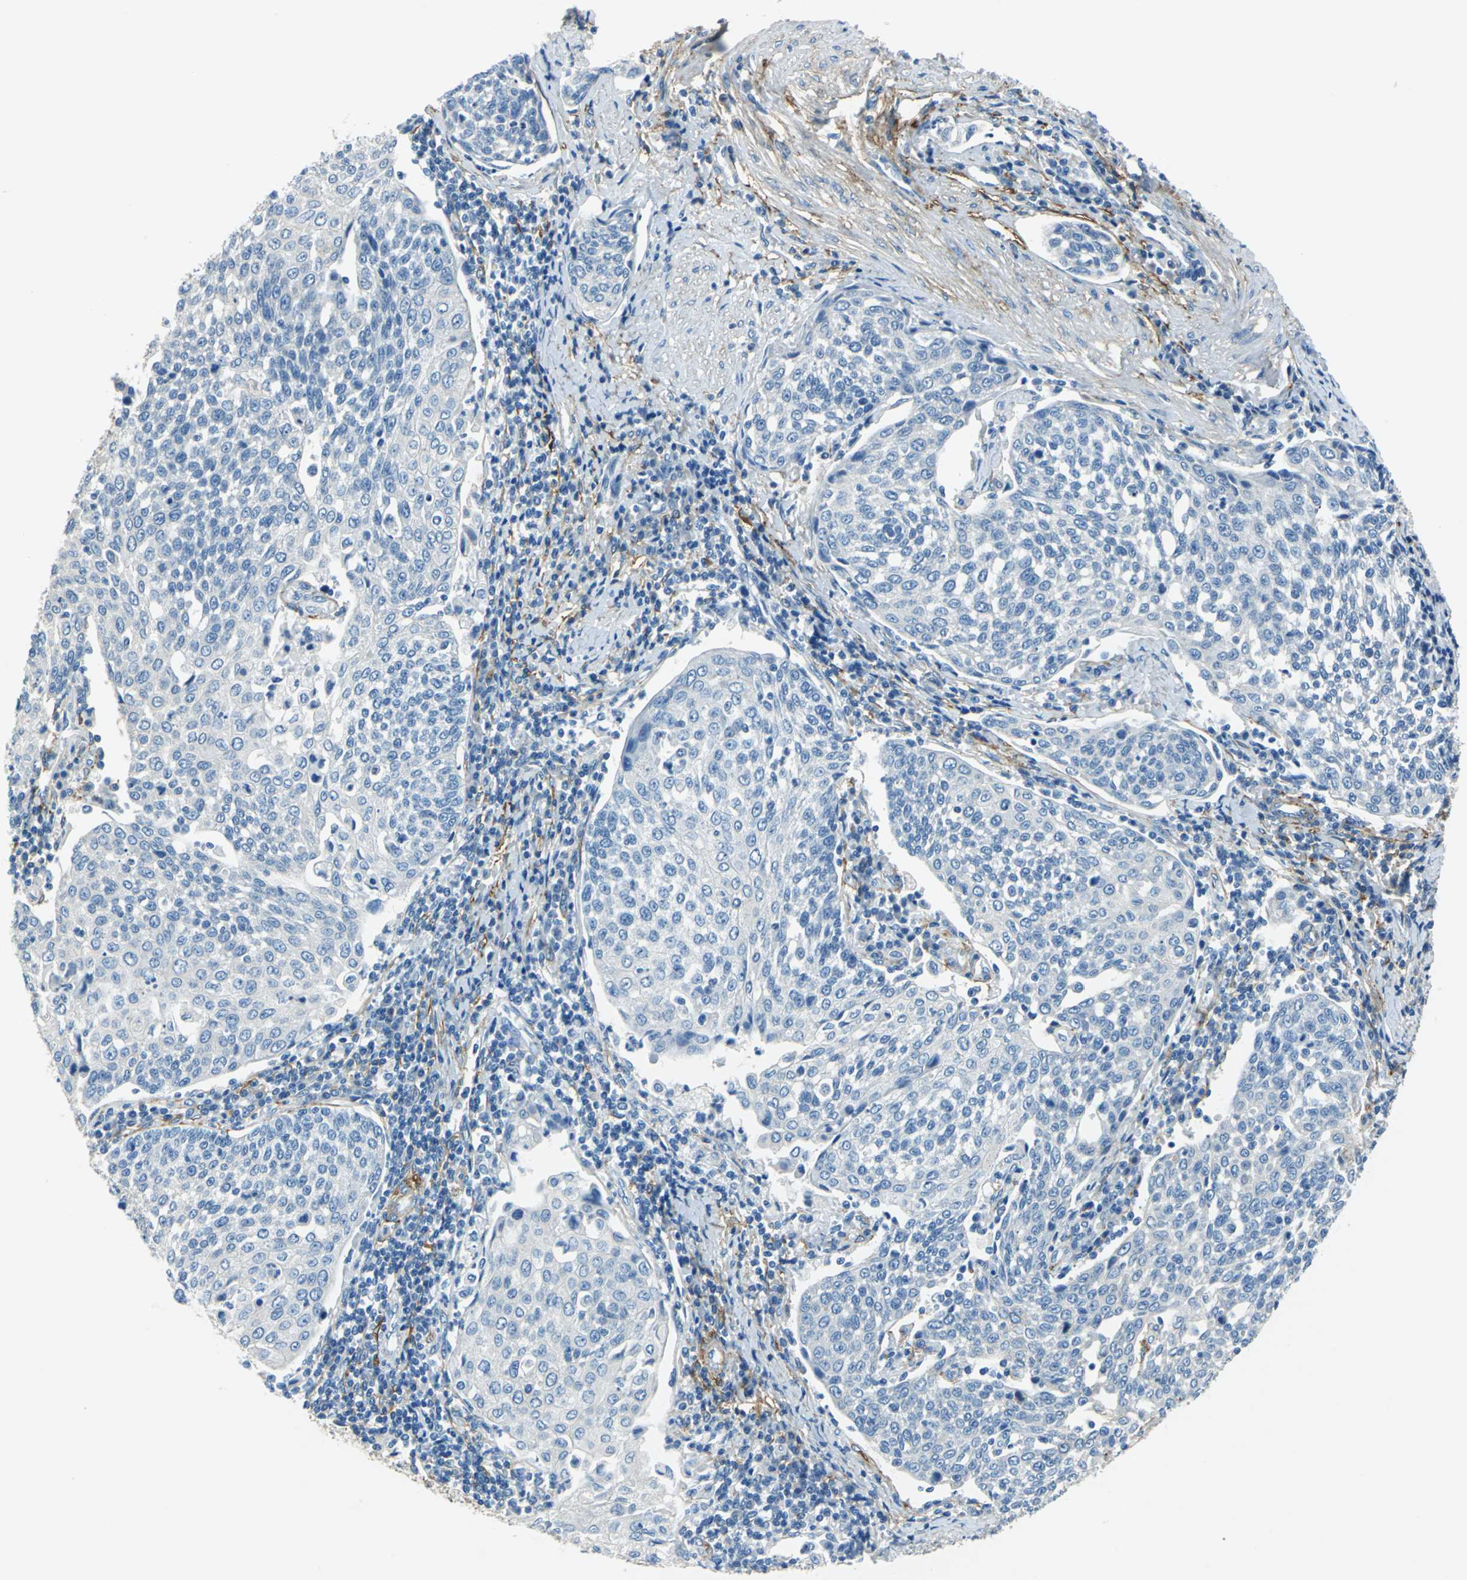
{"staining": {"intensity": "negative", "quantity": "none", "location": "none"}, "tissue": "cervical cancer", "cell_type": "Tumor cells", "image_type": "cancer", "snomed": [{"axis": "morphology", "description": "Squamous cell carcinoma, NOS"}, {"axis": "topography", "description": "Cervix"}], "caption": "Tumor cells show no significant protein staining in cervical cancer.", "gene": "AKAP12", "patient": {"sex": "female", "age": 34}}